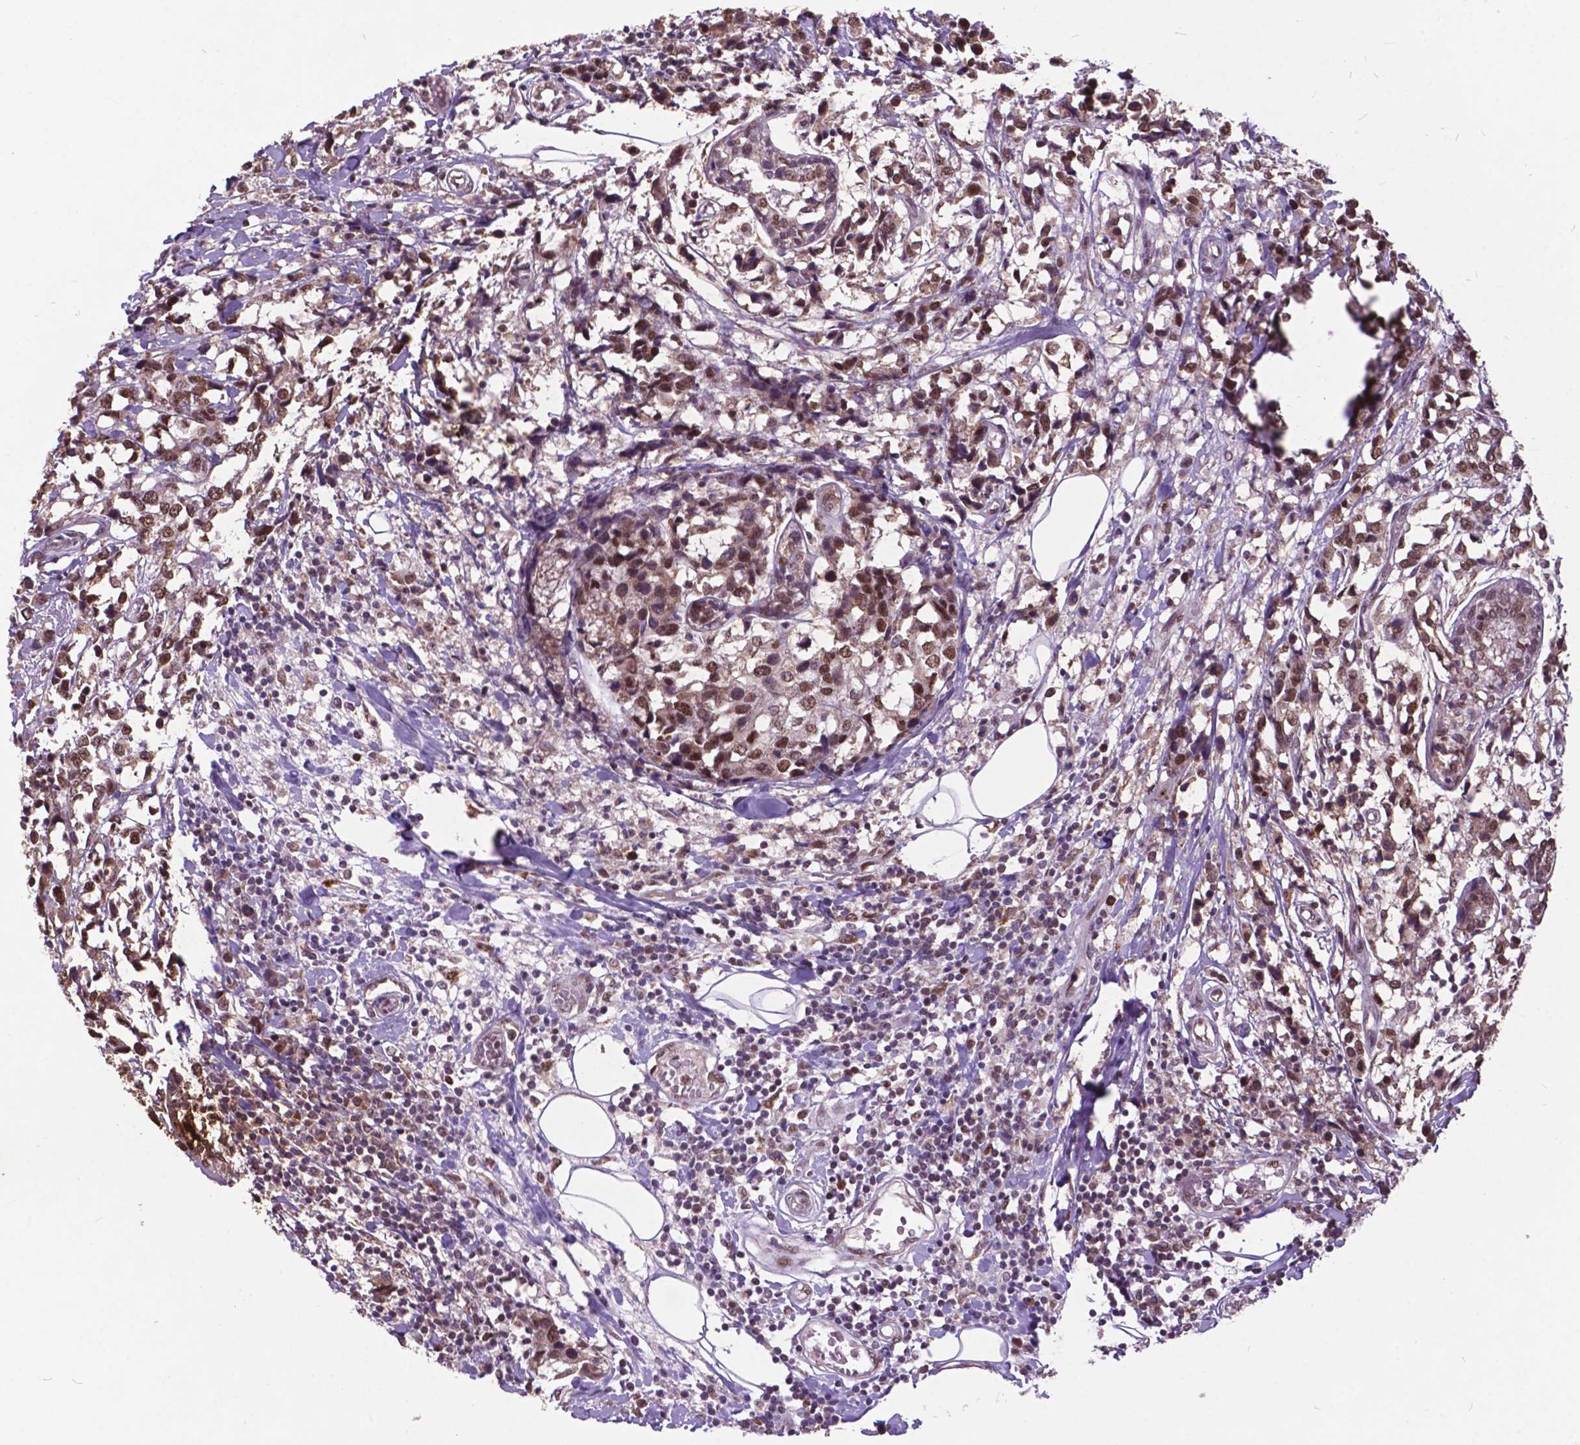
{"staining": {"intensity": "moderate", "quantity": ">75%", "location": "cytoplasmic/membranous,nuclear"}, "tissue": "breast cancer", "cell_type": "Tumor cells", "image_type": "cancer", "snomed": [{"axis": "morphology", "description": "Lobular carcinoma"}, {"axis": "topography", "description": "Breast"}], "caption": "Immunohistochemical staining of breast cancer displays medium levels of moderate cytoplasmic/membranous and nuclear protein staining in about >75% of tumor cells. (brown staining indicates protein expression, while blue staining denotes nuclei).", "gene": "MSH2", "patient": {"sex": "female", "age": 59}}